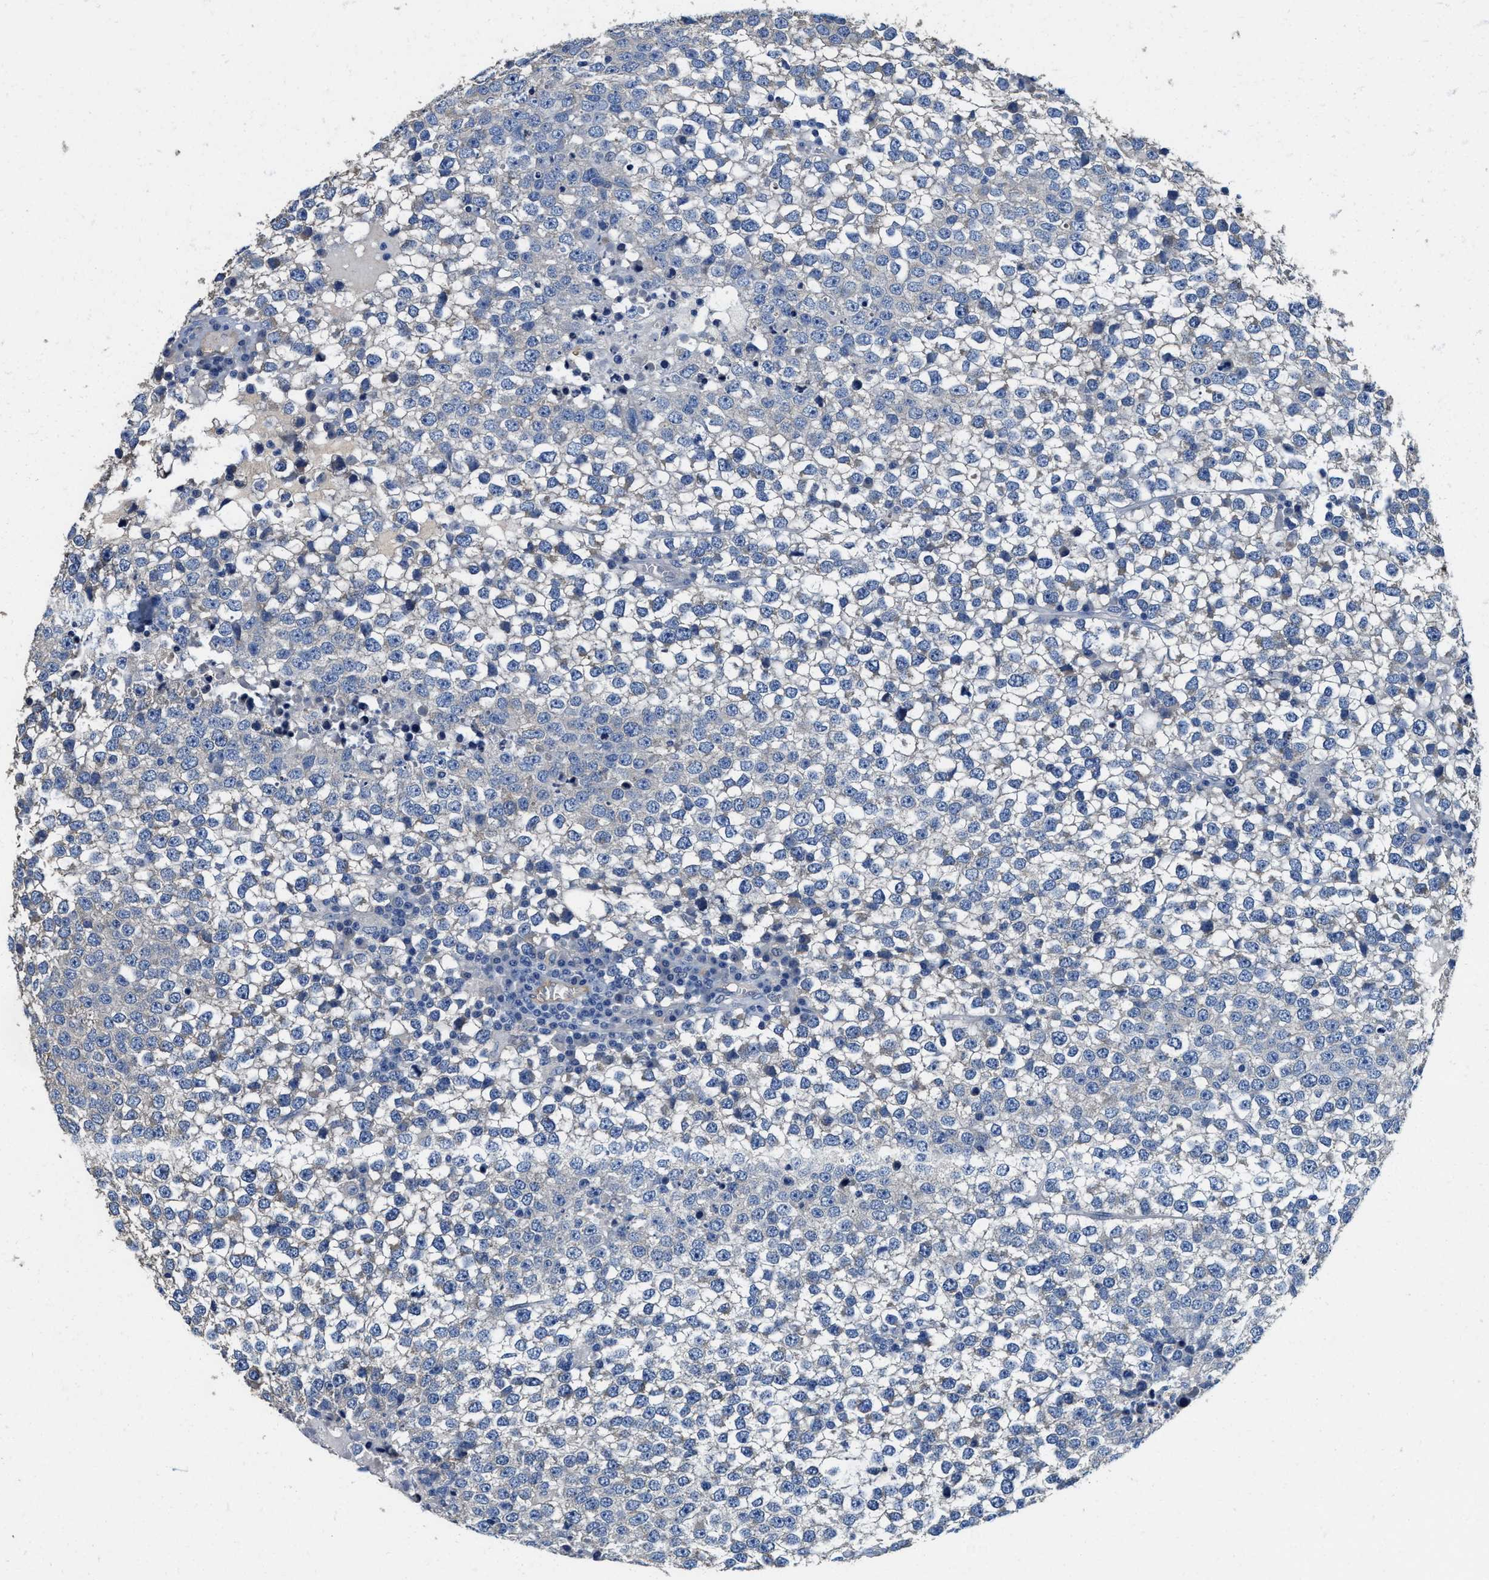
{"staining": {"intensity": "negative", "quantity": "none", "location": "none"}, "tissue": "testis cancer", "cell_type": "Tumor cells", "image_type": "cancer", "snomed": [{"axis": "morphology", "description": "Seminoma, NOS"}, {"axis": "topography", "description": "Testis"}], "caption": "DAB immunohistochemical staining of seminoma (testis) demonstrates no significant positivity in tumor cells.", "gene": "PEG10", "patient": {"sex": "male", "age": 65}}